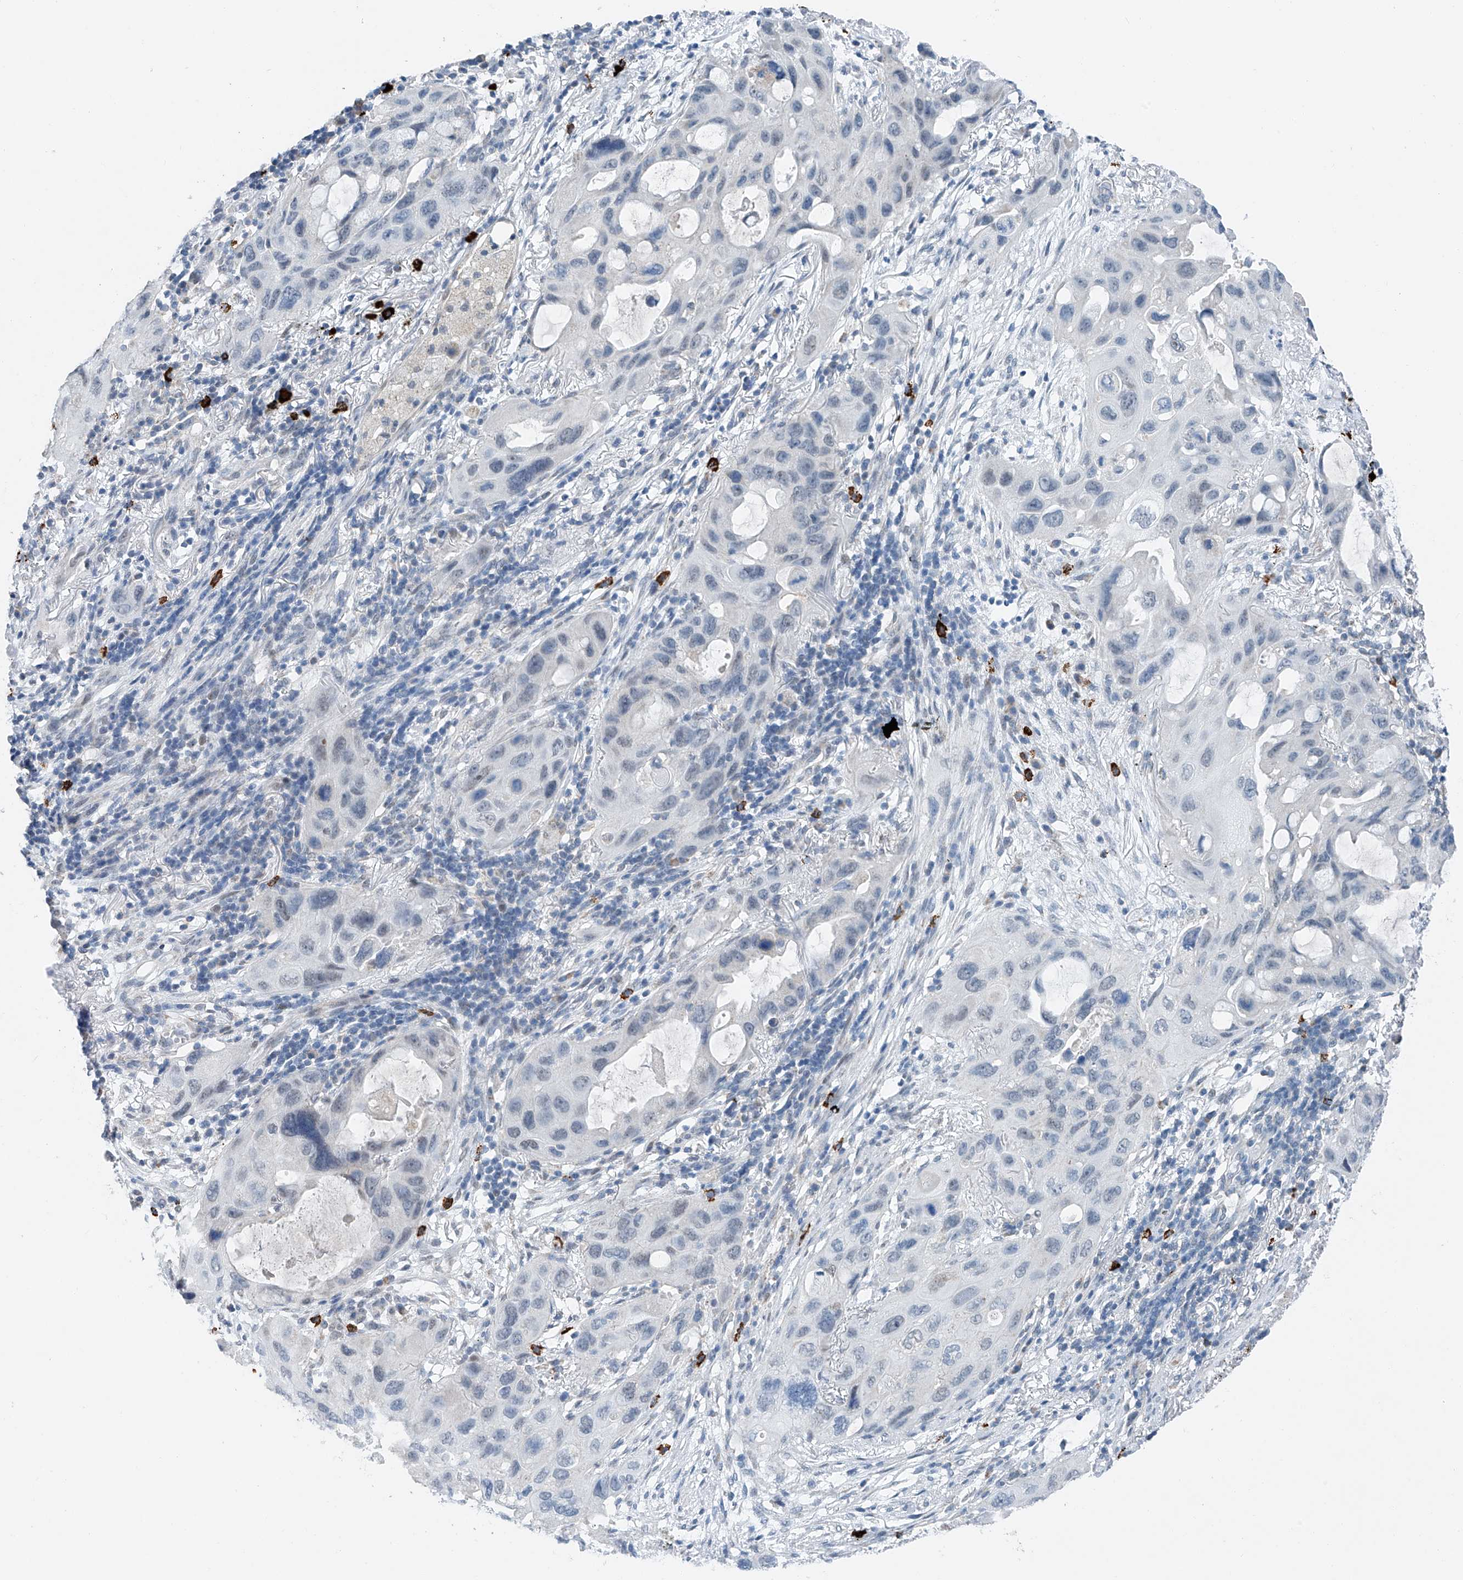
{"staining": {"intensity": "negative", "quantity": "none", "location": "none"}, "tissue": "lung cancer", "cell_type": "Tumor cells", "image_type": "cancer", "snomed": [{"axis": "morphology", "description": "Squamous cell carcinoma, NOS"}, {"axis": "topography", "description": "Lung"}], "caption": "Tumor cells are negative for protein expression in human lung cancer (squamous cell carcinoma). (Brightfield microscopy of DAB immunohistochemistry at high magnification).", "gene": "KLF15", "patient": {"sex": "female", "age": 73}}